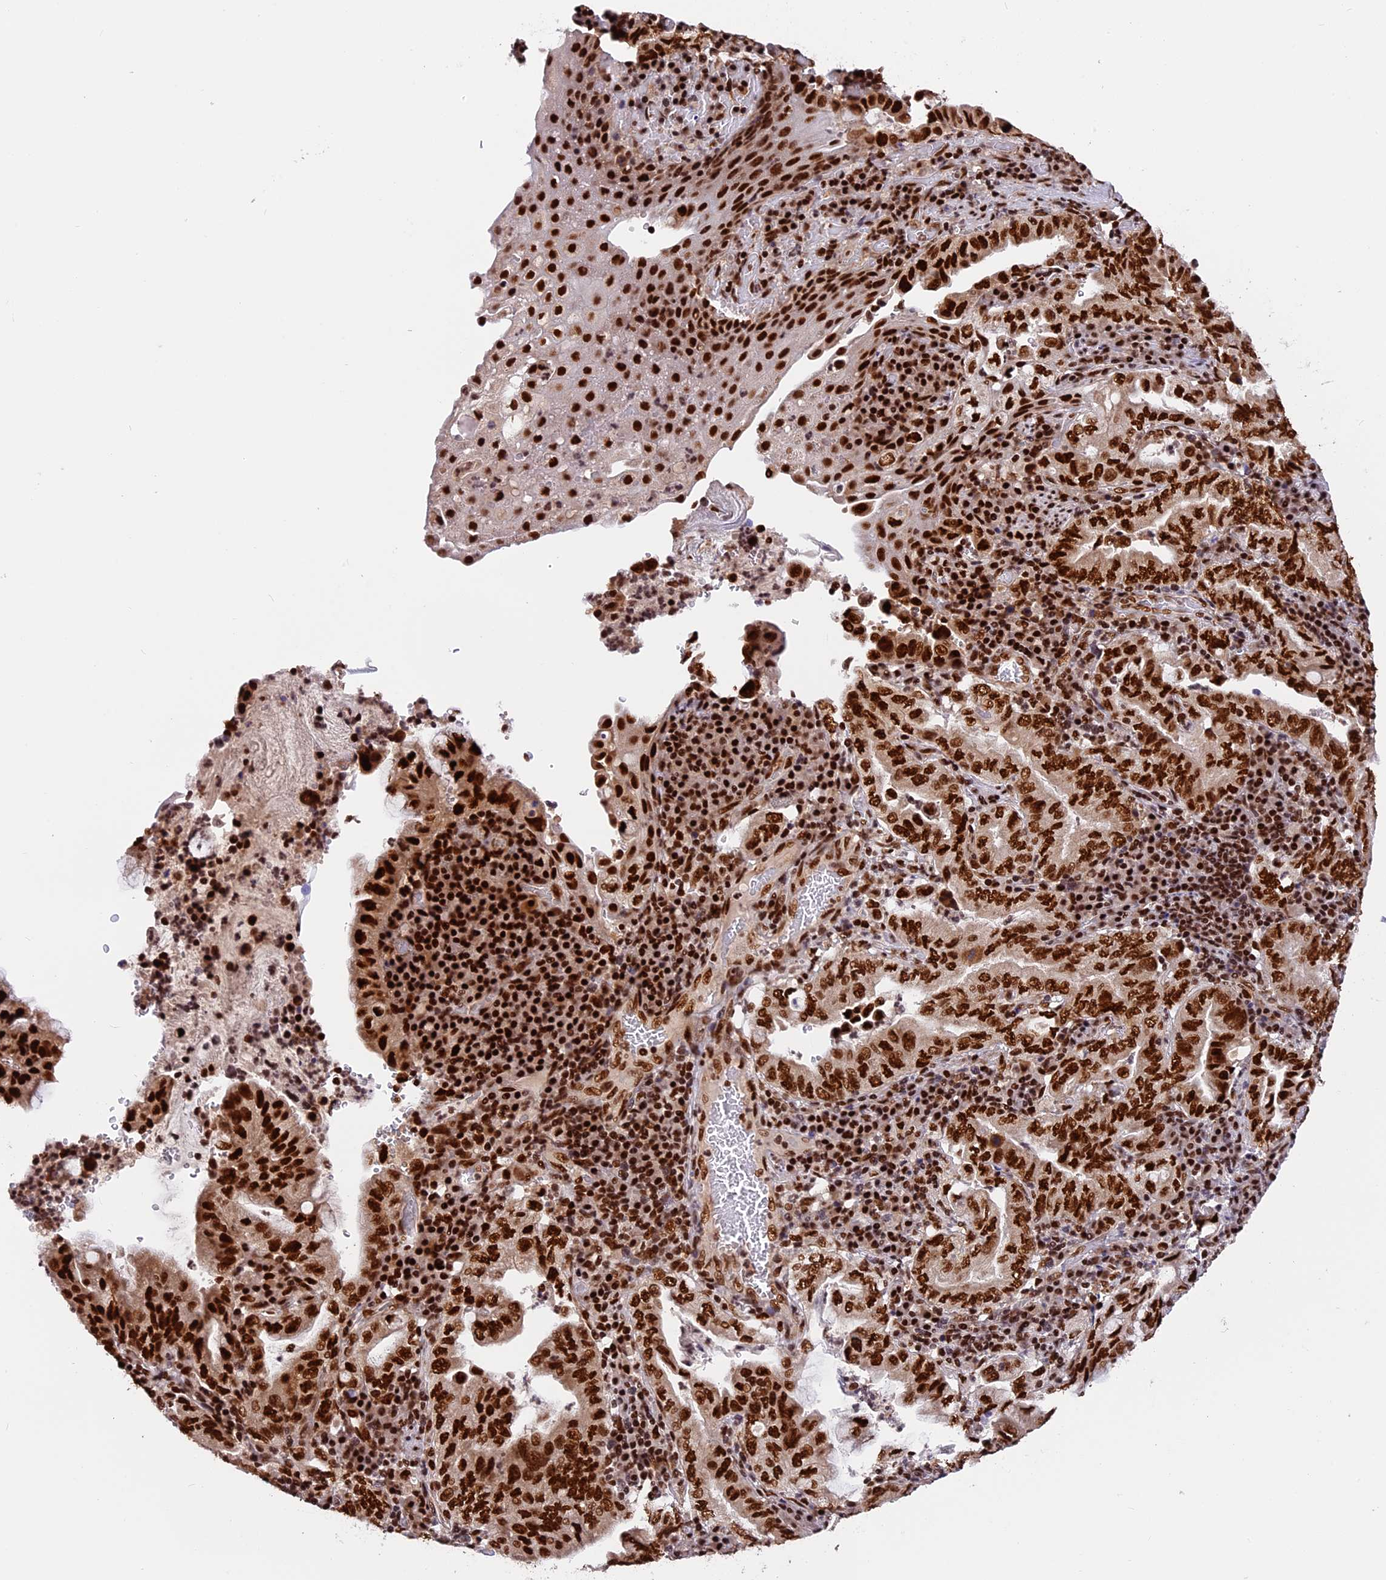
{"staining": {"intensity": "strong", "quantity": ">75%", "location": "nuclear"}, "tissue": "stomach cancer", "cell_type": "Tumor cells", "image_type": "cancer", "snomed": [{"axis": "morphology", "description": "Normal tissue, NOS"}, {"axis": "morphology", "description": "Adenocarcinoma, NOS"}, {"axis": "topography", "description": "Esophagus"}, {"axis": "topography", "description": "Stomach, upper"}, {"axis": "topography", "description": "Peripheral nerve tissue"}], "caption": "An immunohistochemistry (IHC) photomicrograph of tumor tissue is shown. Protein staining in brown labels strong nuclear positivity in stomach cancer (adenocarcinoma) within tumor cells.", "gene": "RAMAC", "patient": {"sex": "male", "age": 62}}